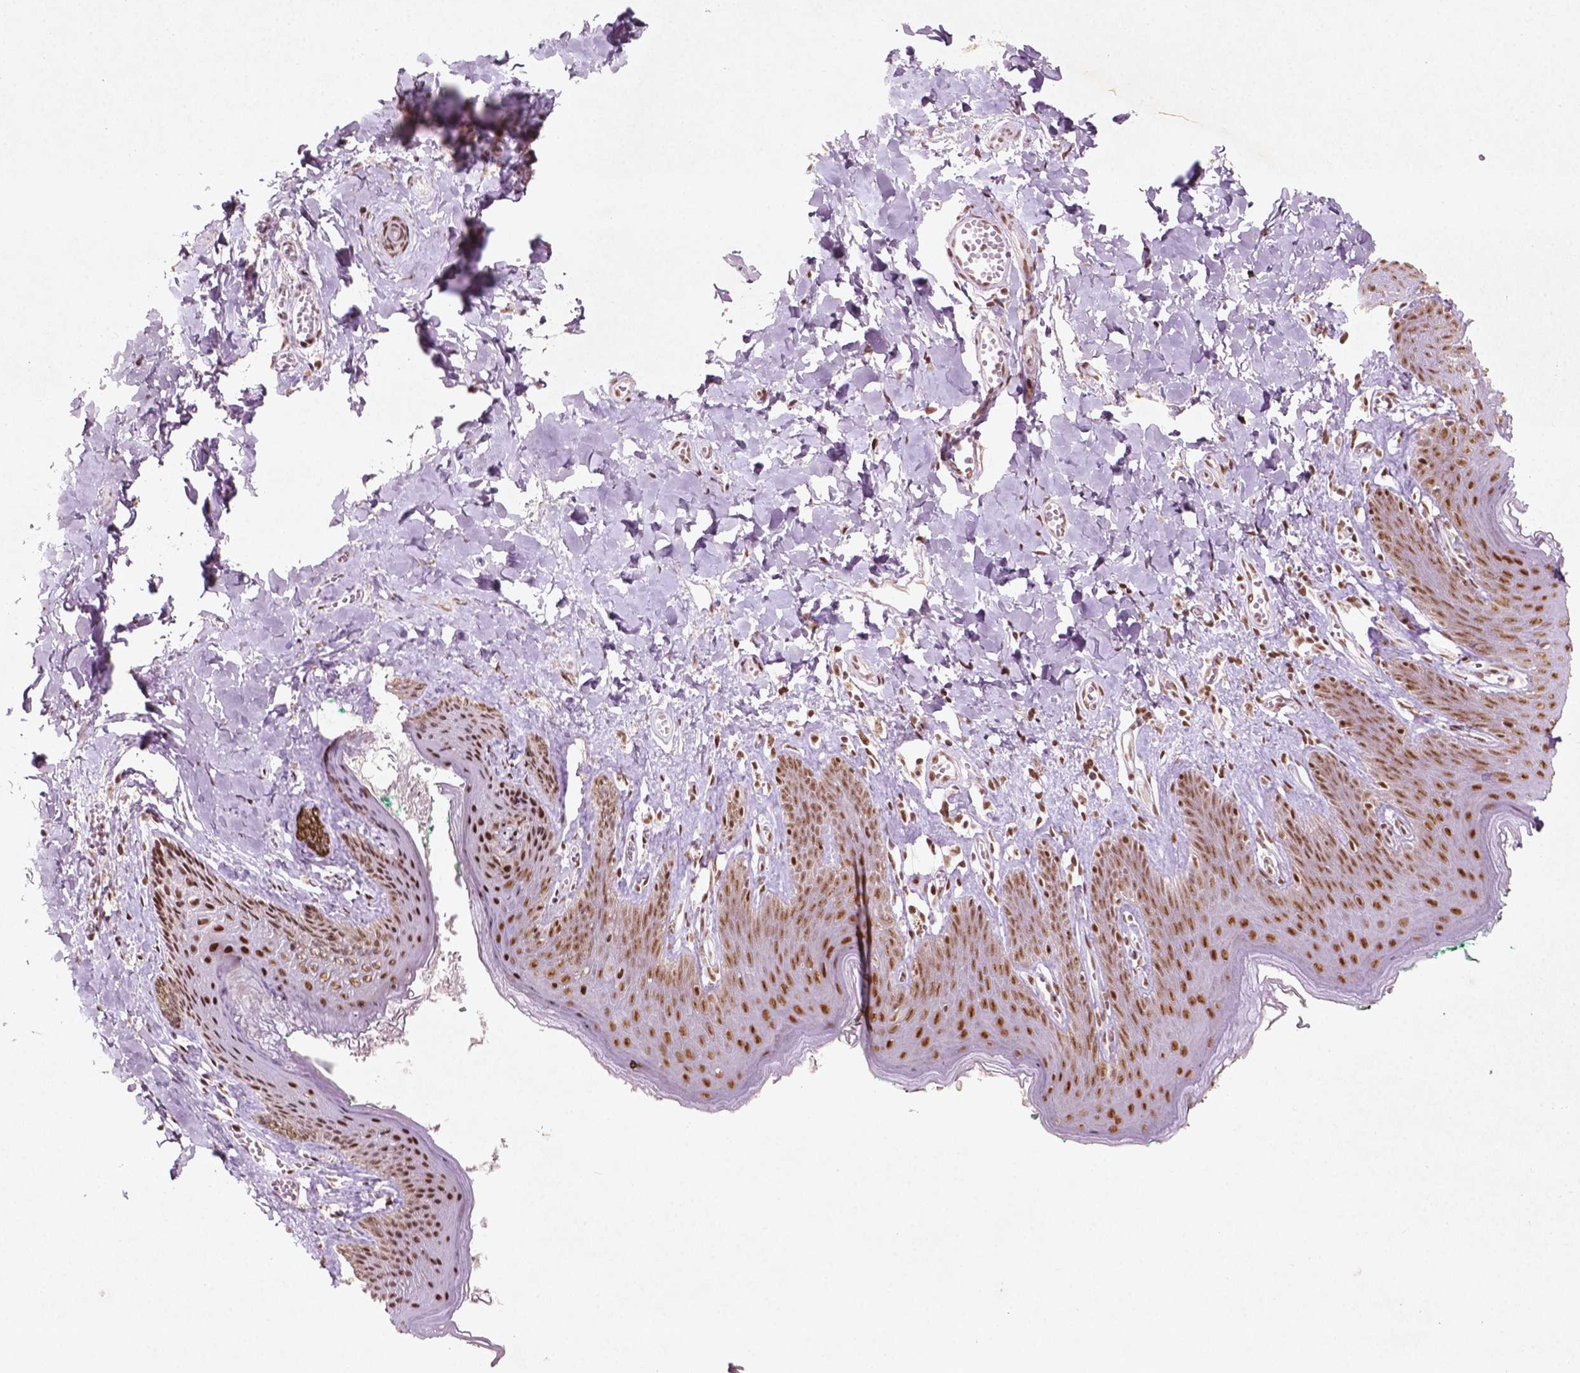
{"staining": {"intensity": "moderate", "quantity": ">75%", "location": "nuclear"}, "tissue": "skin", "cell_type": "Epidermal cells", "image_type": "normal", "snomed": [{"axis": "morphology", "description": "Normal tissue, NOS"}, {"axis": "topography", "description": "Vulva"}, {"axis": "topography", "description": "Peripheral nerve tissue"}], "caption": "Protein staining of unremarkable skin exhibits moderate nuclear staining in about >75% of epidermal cells. The protein is shown in brown color, while the nuclei are stained blue.", "gene": "HMG20B", "patient": {"sex": "female", "age": 66}}